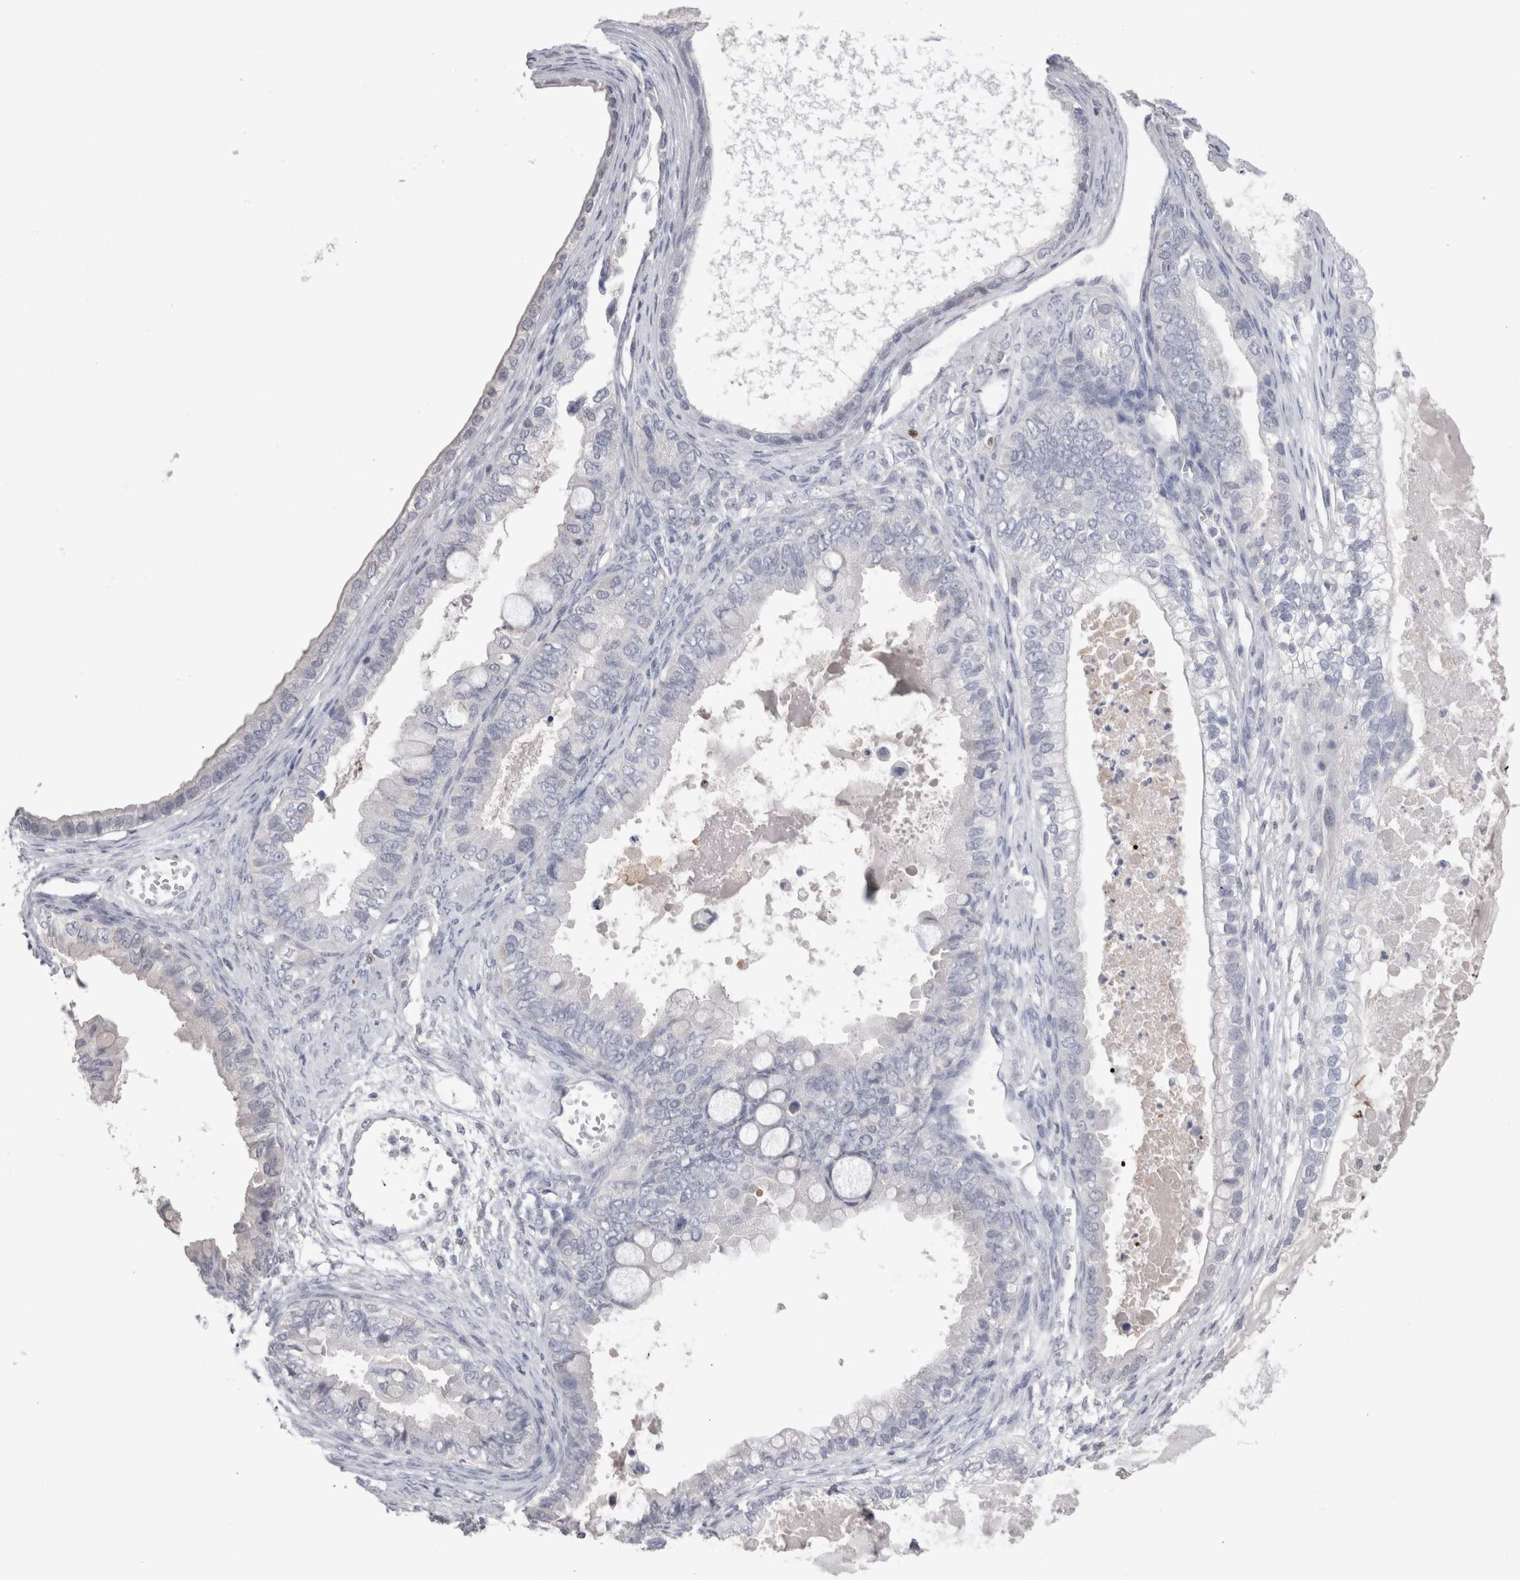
{"staining": {"intensity": "negative", "quantity": "none", "location": "none"}, "tissue": "ovarian cancer", "cell_type": "Tumor cells", "image_type": "cancer", "snomed": [{"axis": "morphology", "description": "Cystadenocarcinoma, mucinous, NOS"}, {"axis": "topography", "description": "Ovary"}], "caption": "Histopathology image shows no protein staining in tumor cells of ovarian cancer tissue.", "gene": "SUCNR1", "patient": {"sex": "female", "age": 80}}